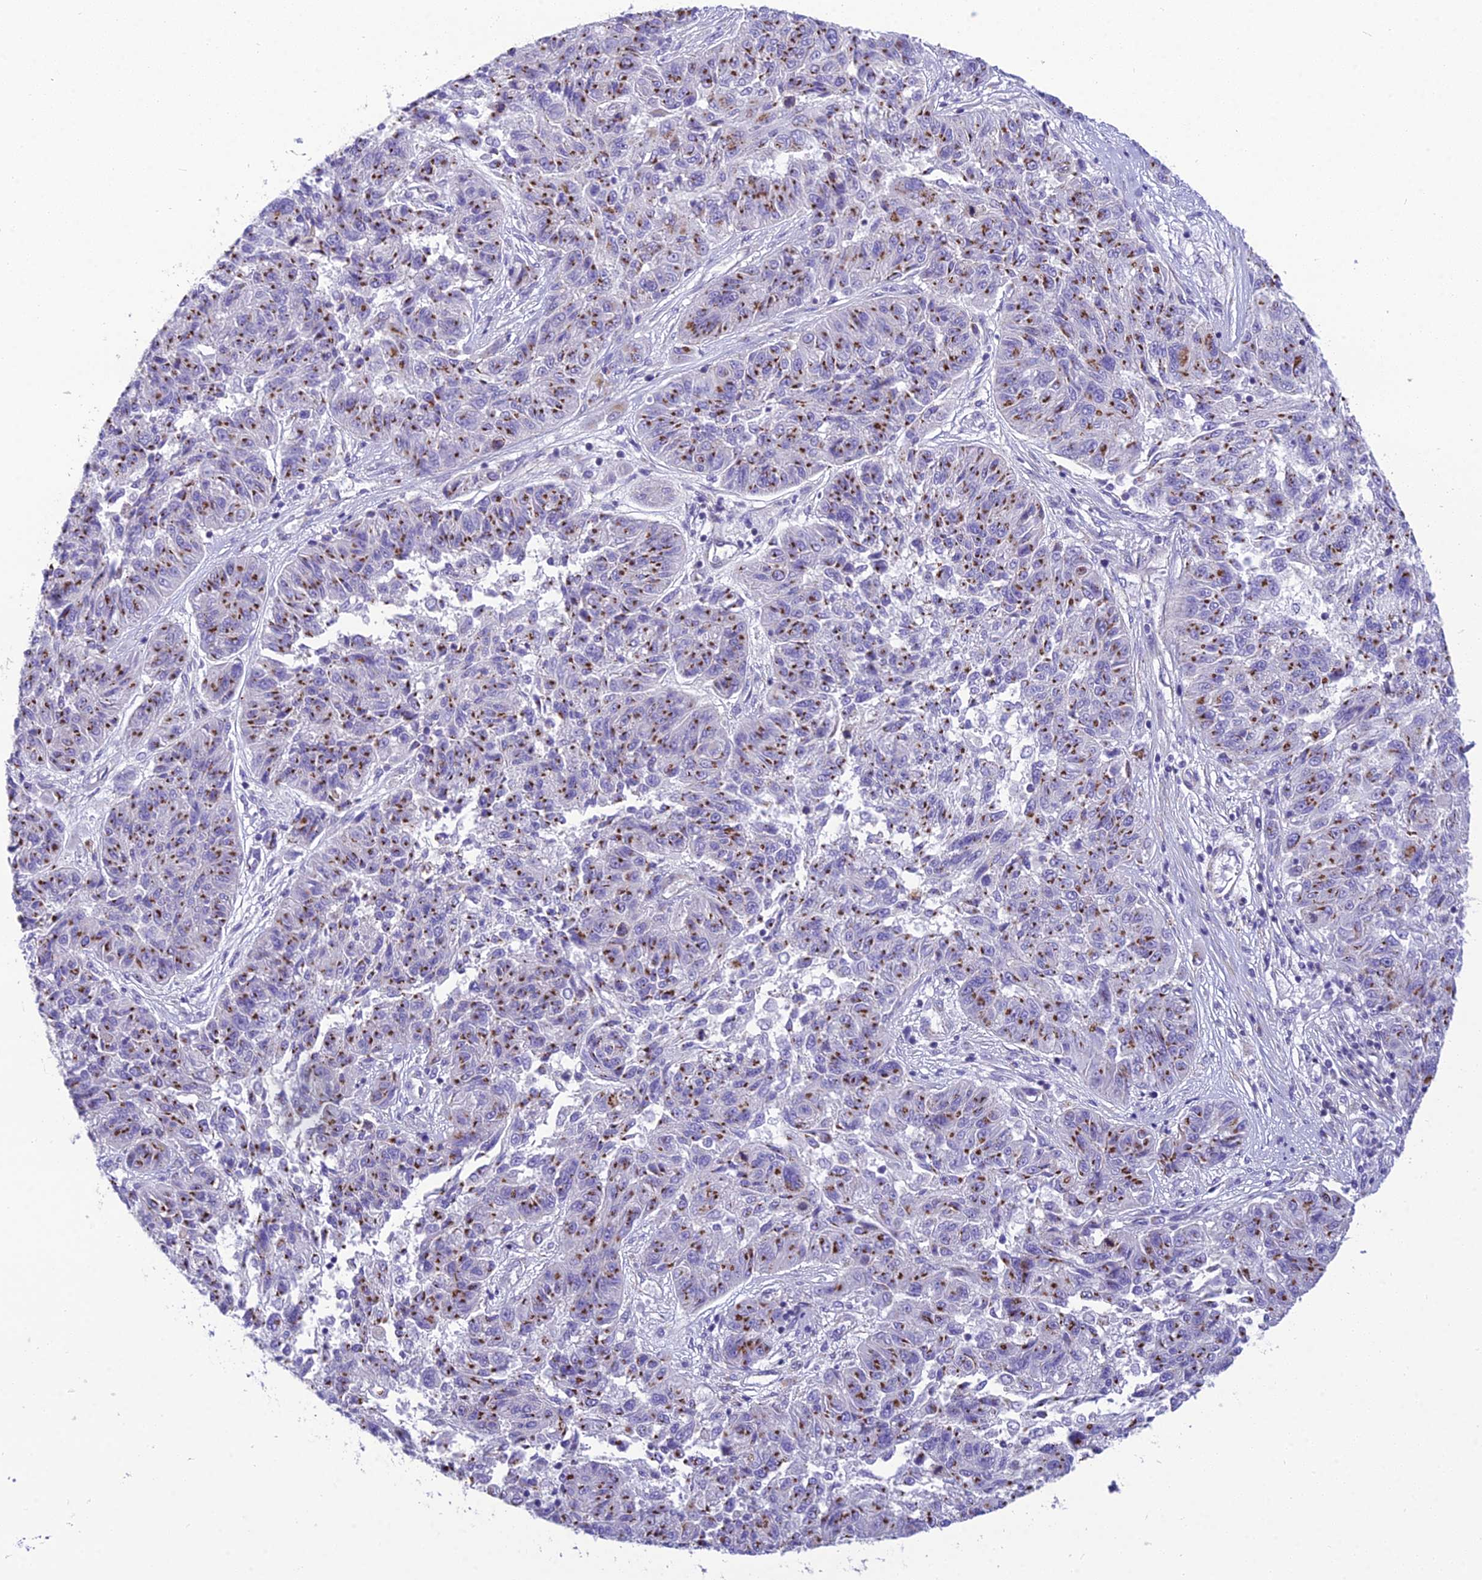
{"staining": {"intensity": "strong", "quantity": ">75%", "location": "cytoplasmic/membranous"}, "tissue": "melanoma", "cell_type": "Tumor cells", "image_type": "cancer", "snomed": [{"axis": "morphology", "description": "Malignant melanoma, NOS"}, {"axis": "topography", "description": "Skin"}], "caption": "Malignant melanoma tissue displays strong cytoplasmic/membranous positivity in approximately >75% of tumor cells The staining was performed using DAB to visualize the protein expression in brown, while the nuclei were stained in blue with hematoxylin (Magnification: 20x).", "gene": "GFRA1", "patient": {"sex": "male", "age": 53}}